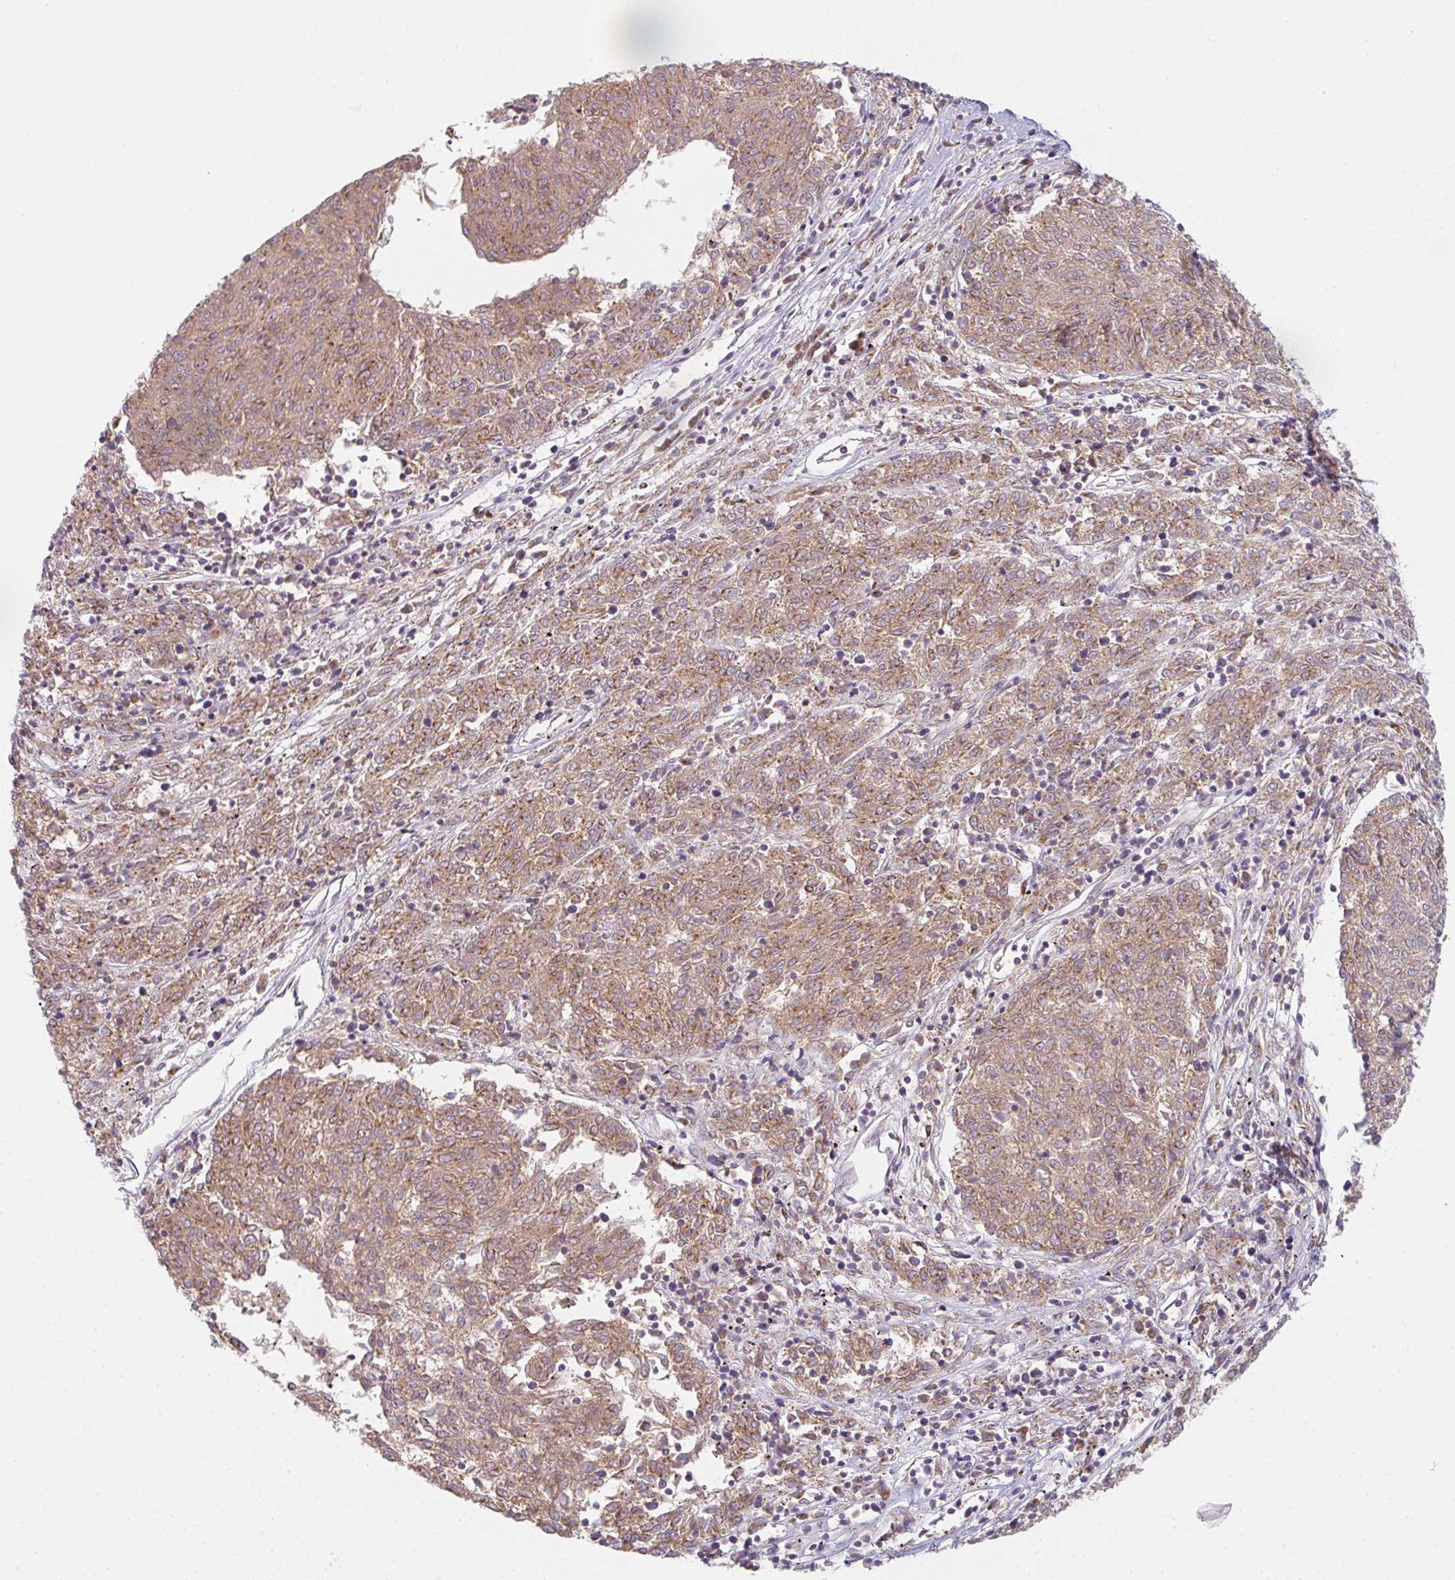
{"staining": {"intensity": "moderate", "quantity": ">75%", "location": "cytoplasmic/membranous"}, "tissue": "melanoma", "cell_type": "Tumor cells", "image_type": "cancer", "snomed": [{"axis": "morphology", "description": "Malignant melanoma, NOS"}, {"axis": "topography", "description": "Skin"}], "caption": "Immunohistochemical staining of malignant melanoma displays medium levels of moderate cytoplasmic/membranous expression in approximately >75% of tumor cells.", "gene": "GVQW3", "patient": {"sex": "female", "age": 72}}